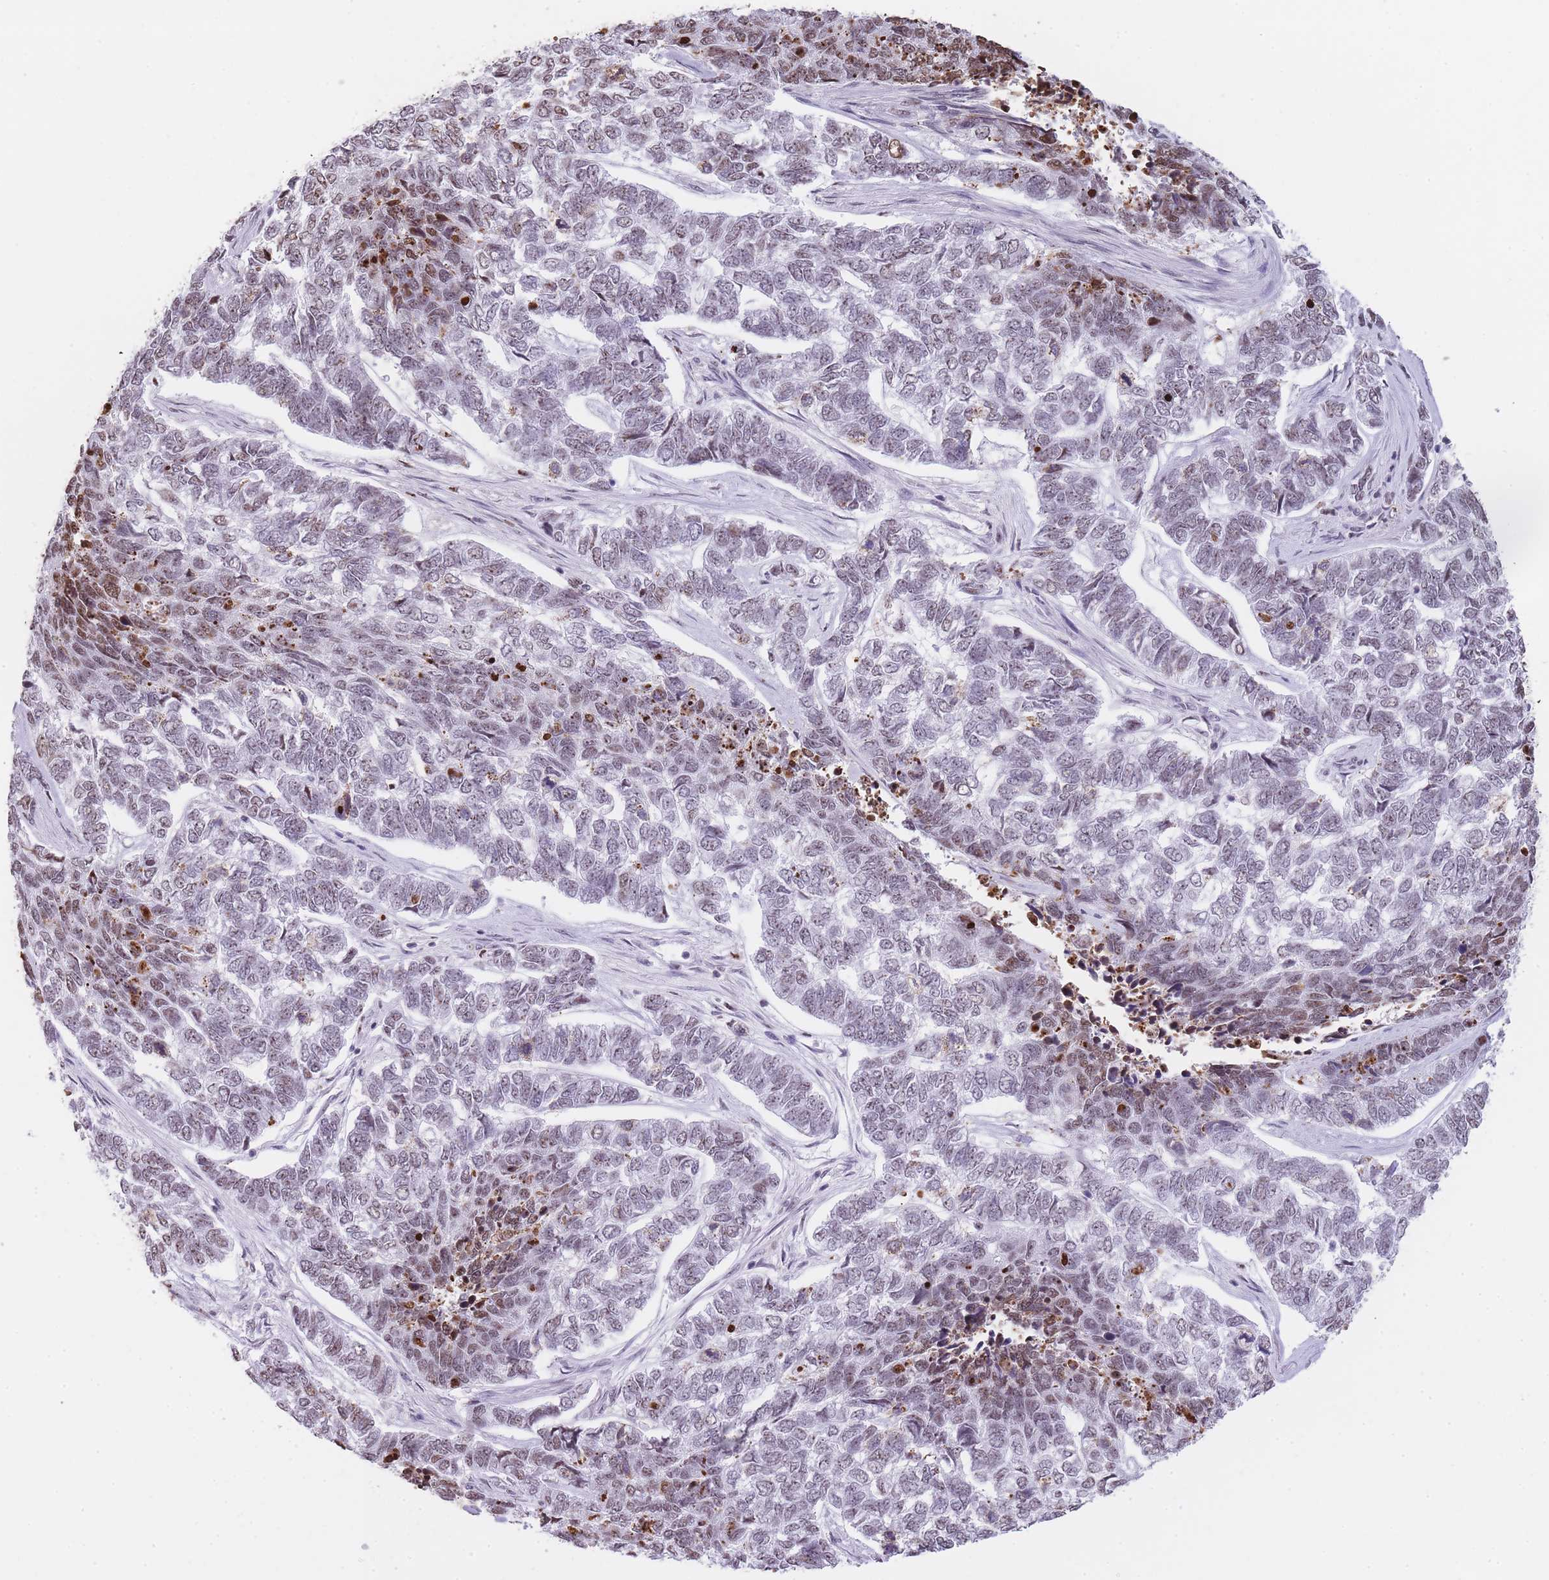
{"staining": {"intensity": "moderate", "quantity": "25%-75%", "location": "nuclear"}, "tissue": "skin cancer", "cell_type": "Tumor cells", "image_type": "cancer", "snomed": [{"axis": "morphology", "description": "Basal cell carcinoma"}, {"axis": "topography", "description": "Skin"}], "caption": "Approximately 25%-75% of tumor cells in human skin cancer (basal cell carcinoma) demonstrate moderate nuclear protein expression as visualized by brown immunohistochemical staining.", "gene": "EVC2", "patient": {"sex": "female", "age": 65}}